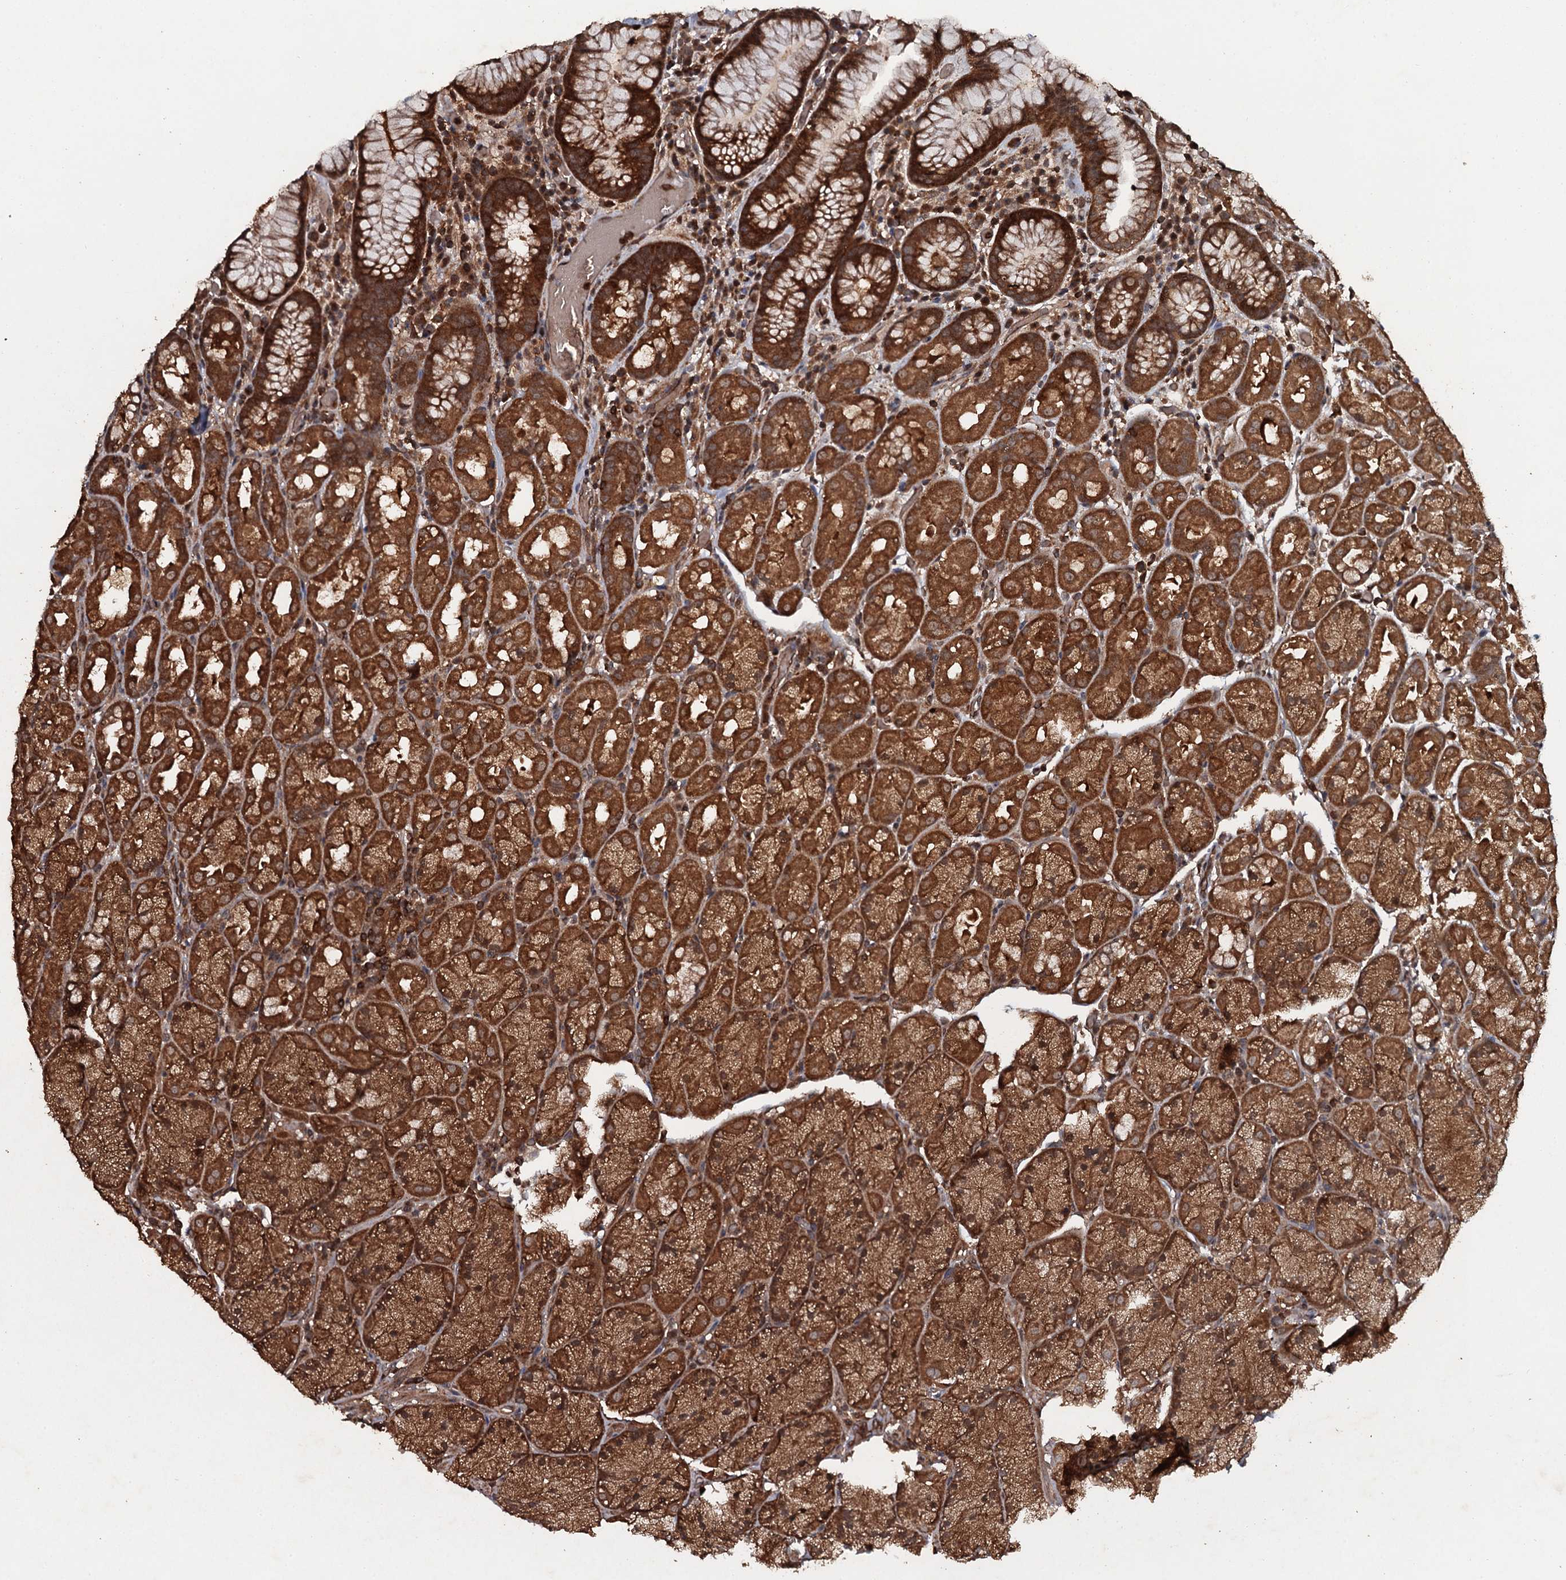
{"staining": {"intensity": "strong", "quantity": ">75%", "location": "cytoplasmic/membranous"}, "tissue": "stomach", "cell_type": "Glandular cells", "image_type": "normal", "snomed": [{"axis": "morphology", "description": "Normal tissue, NOS"}, {"axis": "topography", "description": "Stomach, upper"}, {"axis": "topography", "description": "Stomach, lower"}], "caption": "This is an image of immunohistochemistry staining of unremarkable stomach, which shows strong expression in the cytoplasmic/membranous of glandular cells.", "gene": "ADGRG3", "patient": {"sex": "male", "age": 80}}